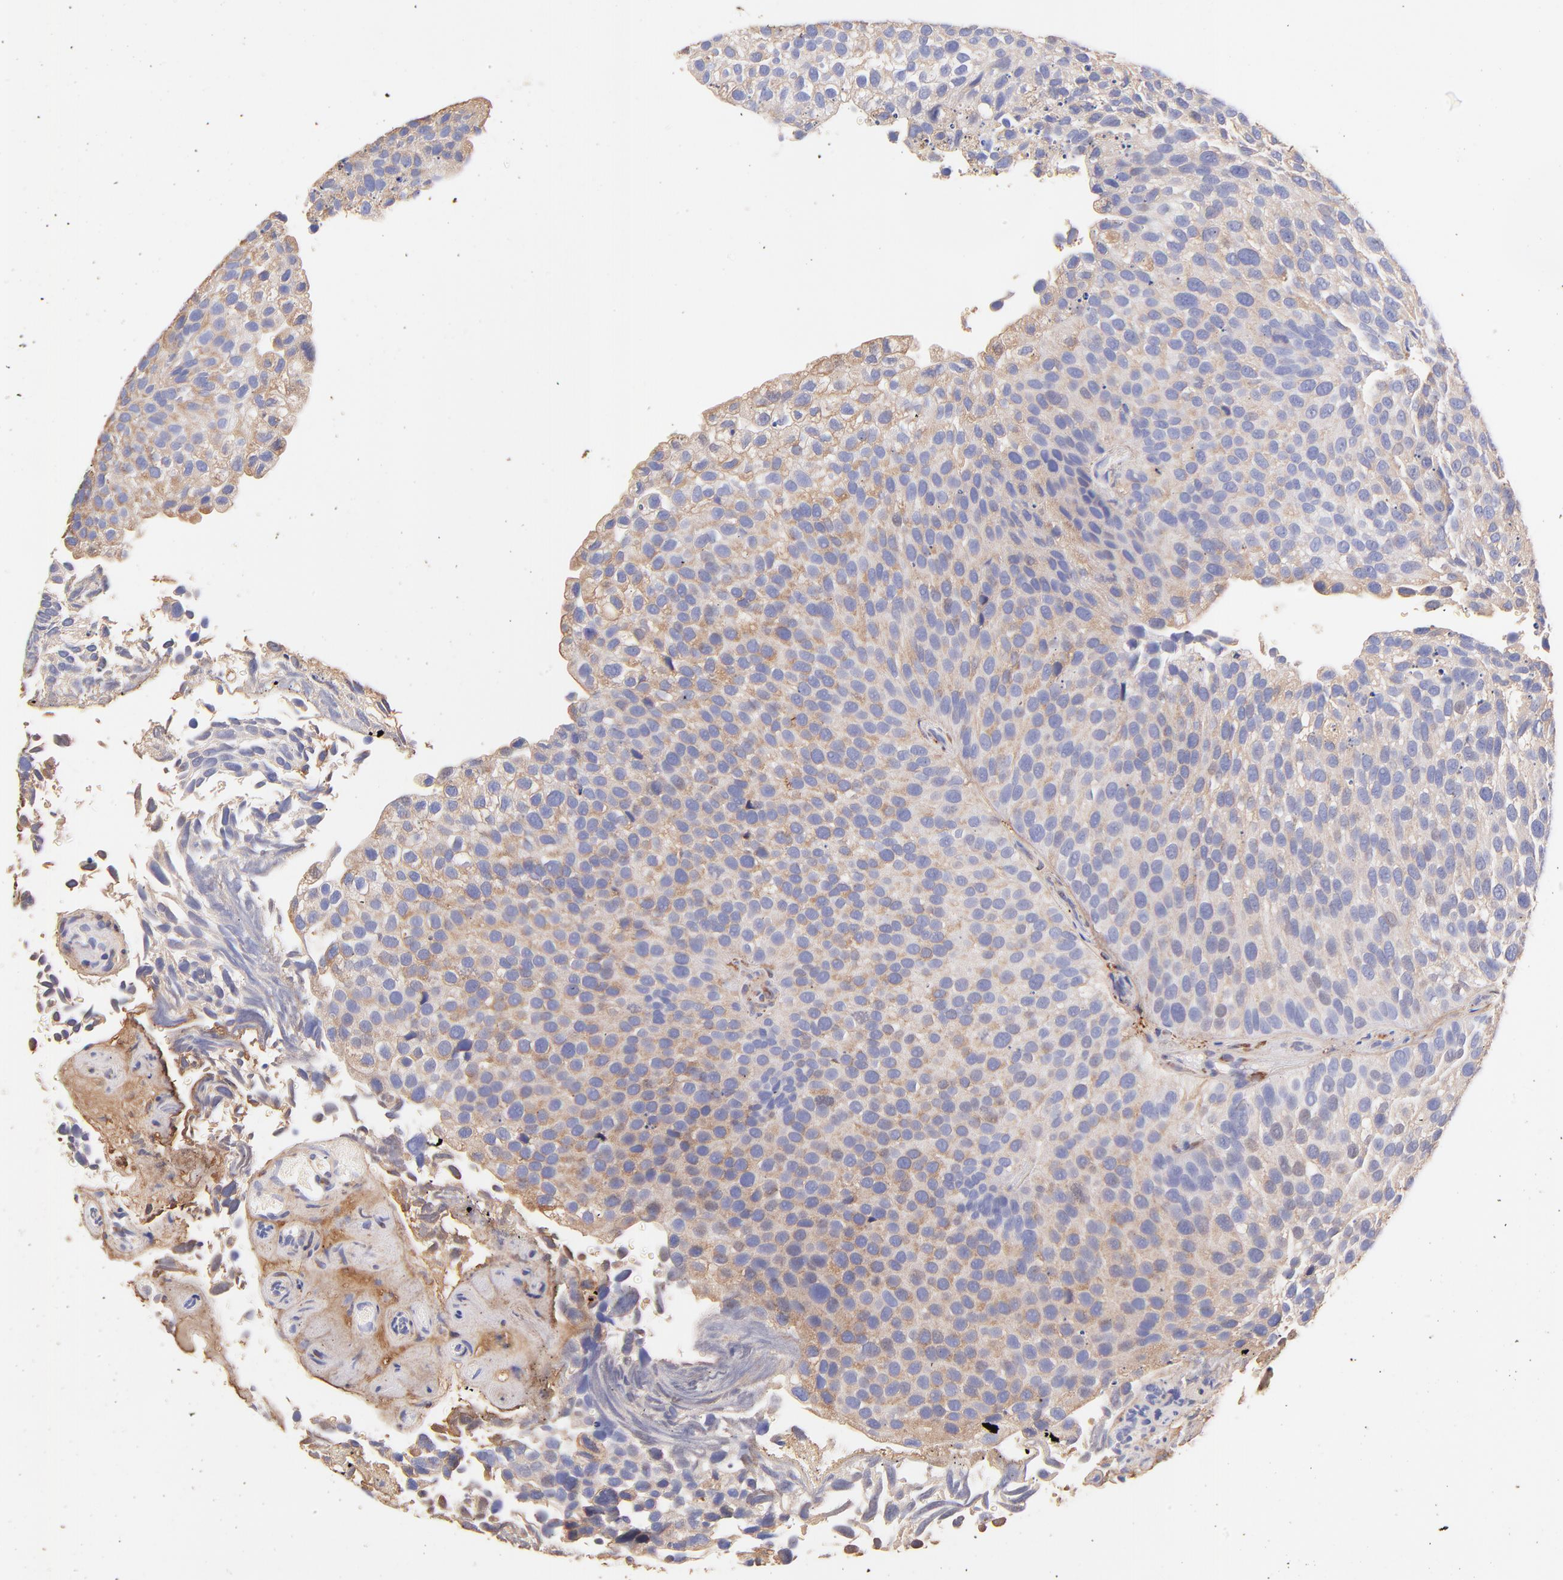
{"staining": {"intensity": "weak", "quantity": ">75%", "location": "cytoplasmic/membranous"}, "tissue": "urothelial cancer", "cell_type": "Tumor cells", "image_type": "cancer", "snomed": [{"axis": "morphology", "description": "Urothelial carcinoma, High grade"}, {"axis": "topography", "description": "Urinary bladder"}], "caption": "High-grade urothelial carcinoma stained with a protein marker displays weak staining in tumor cells.", "gene": "BGN", "patient": {"sex": "male", "age": 72}}